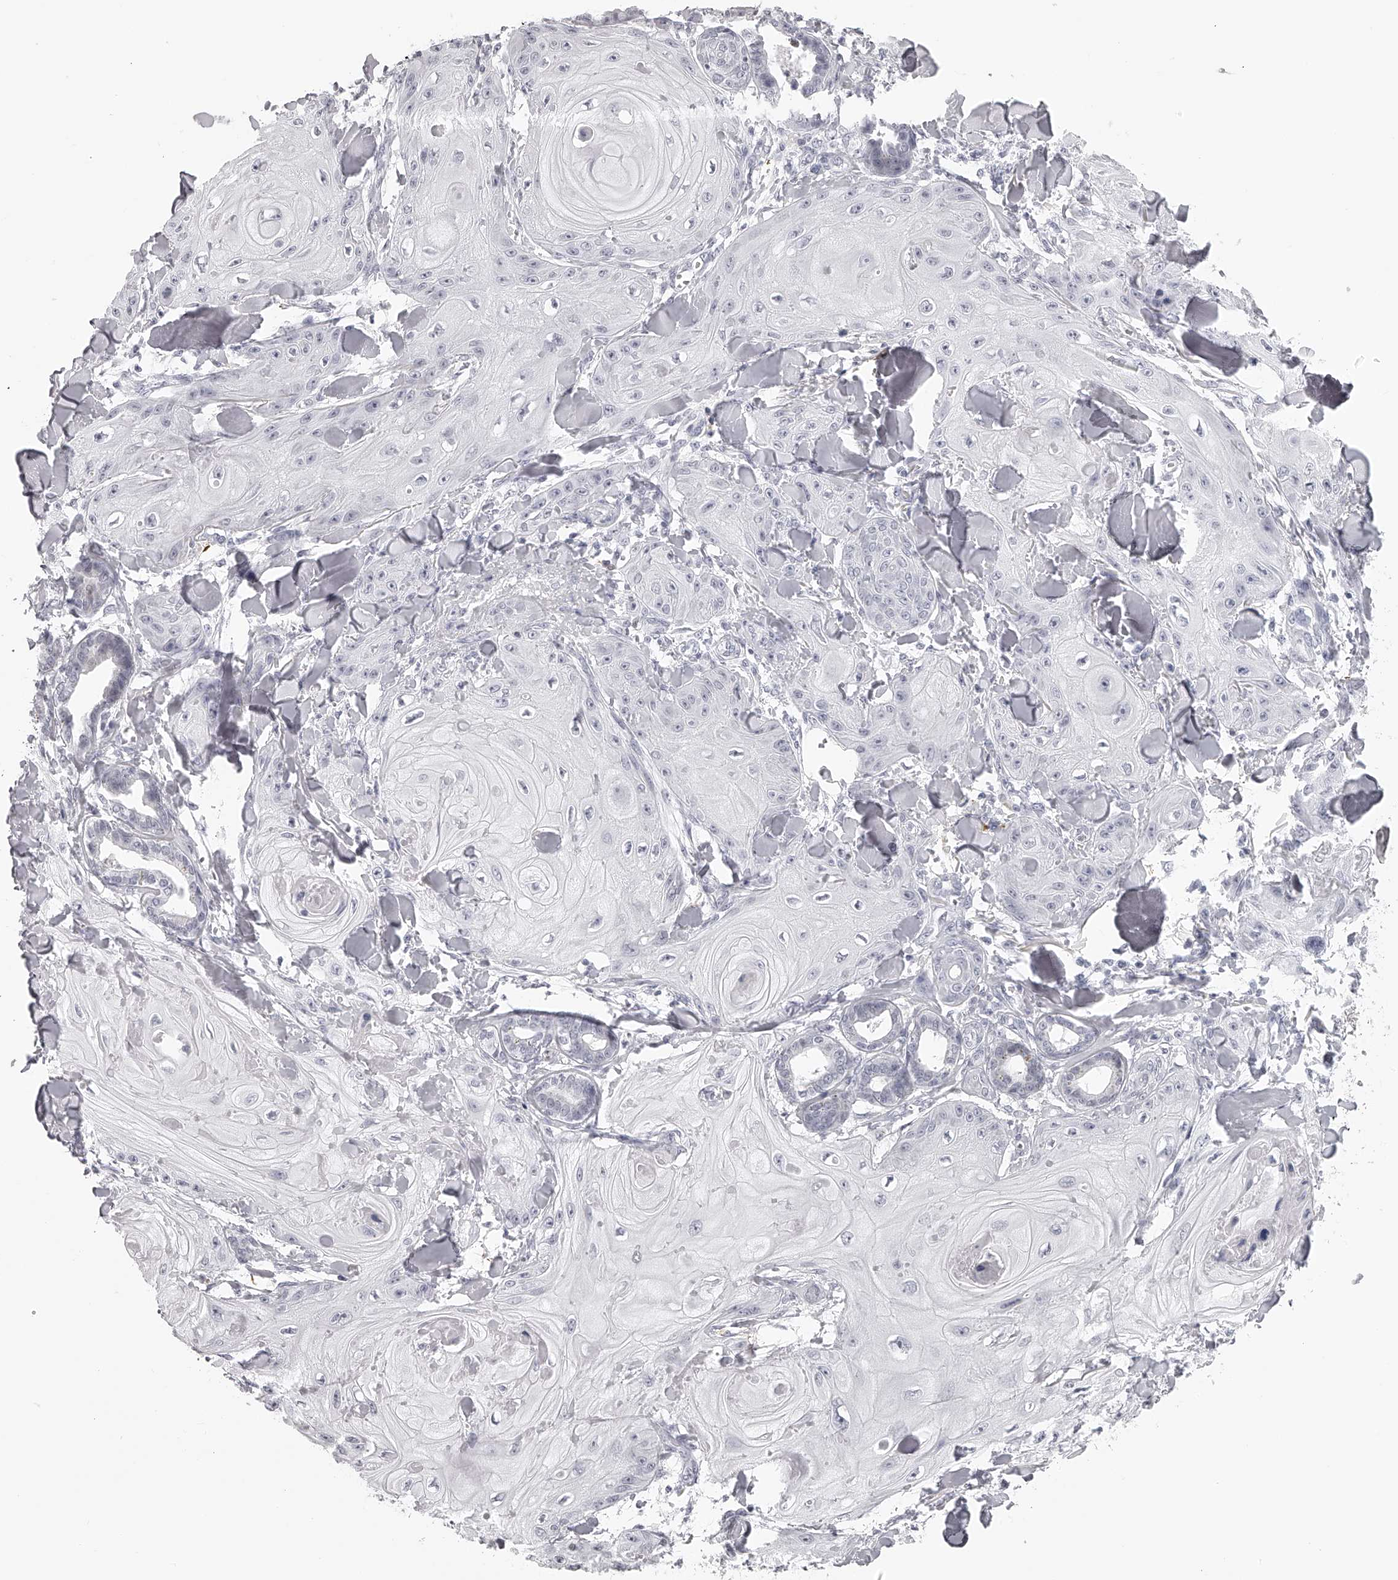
{"staining": {"intensity": "negative", "quantity": "none", "location": "none"}, "tissue": "skin cancer", "cell_type": "Tumor cells", "image_type": "cancer", "snomed": [{"axis": "morphology", "description": "Squamous cell carcinoma, NOS"}, {"axis": "topography", "description": "Skin"}], "caption": "IHC photomicrograph of human squamous cell carcinoma (skin) stained for a protein (brown), which reveals no positivity in tumor cells. Brightfield microscopy of IHC stained with DAB (brown) and hematoxylin (blue), captured at high magnification.", "gene": "SEC11C", "patient": {"sex": "male", "age": 74}}